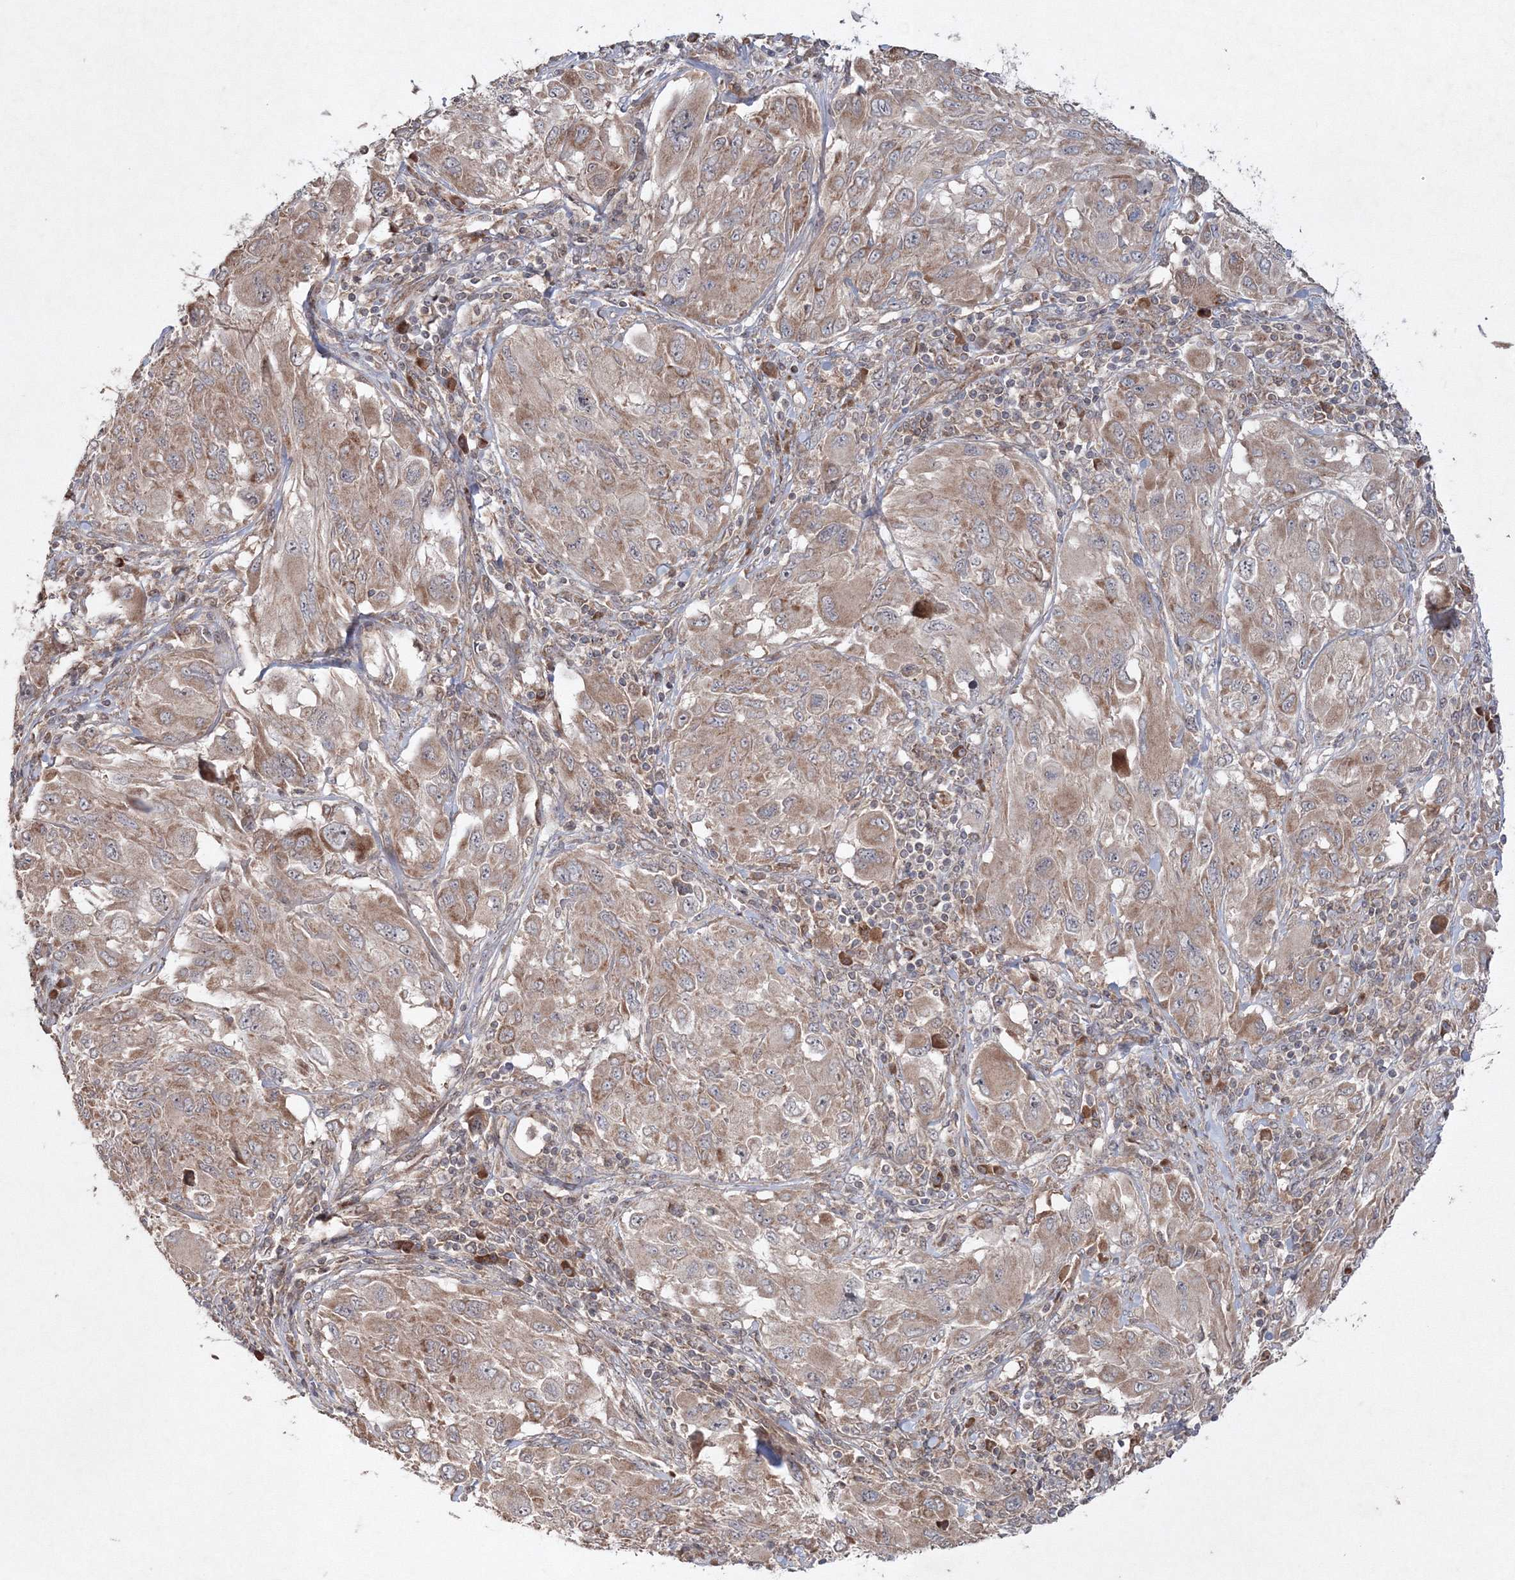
{"staining": {"intensity": "moderate", "quantity": ">75%", "location": "cytoplasmic/membranous"}, "tissue": "melanoma", "cell_type": "Tumor cells", "image_type": "cancer", "snomed": [{"axis": "morphology", "description": "Malignant melanoma, NOS"}, {"axis": "topography", "description": "Skin"}], "caption": "Tumor cells exhibit medium levels of moderate cytoplasmic/membranous positivity in about >75% of cells in malignant melanoma.", "gene": "NOA1", "patient": {"sex": "female", "age": 91}}